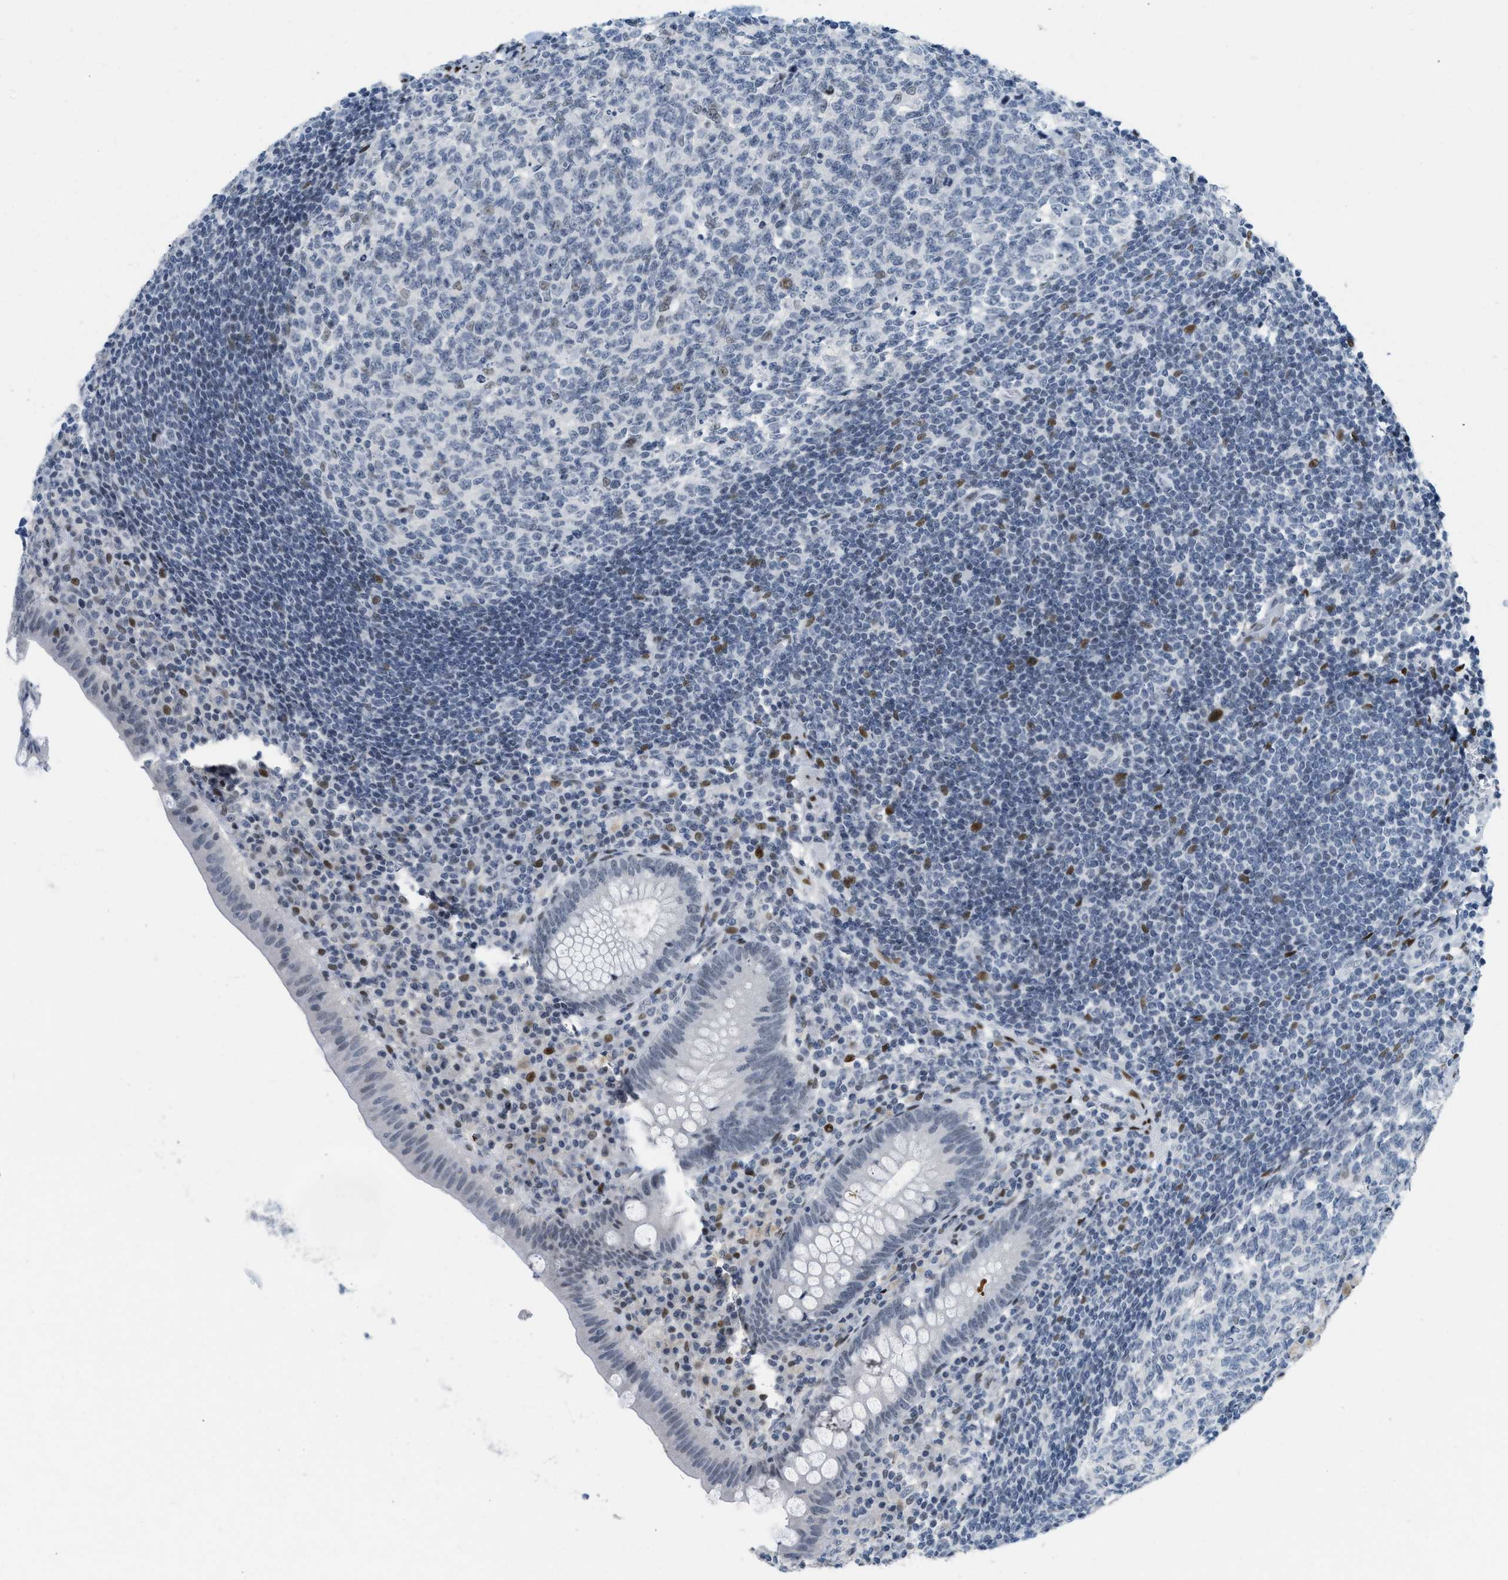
{"staining": {"intensity": "negative", "quantity": "none", "location": "none"}, "tissue": "appendix", "cell_type": "Glandular cells", "image_type": "normal", "snomed": [{"axis": "morphology", "description": "Normal tissue, NOS"}, {"axis": "topography", "description": "Appendix"}], "caption": "Immunohistochemistry (IHC) histopathology image of unremarkable appendix: appendix stained with DAB displays no significant protein staining in glandular cells.", "gene": "PBX1", "patient": {"sex": "male", "age": 56}}